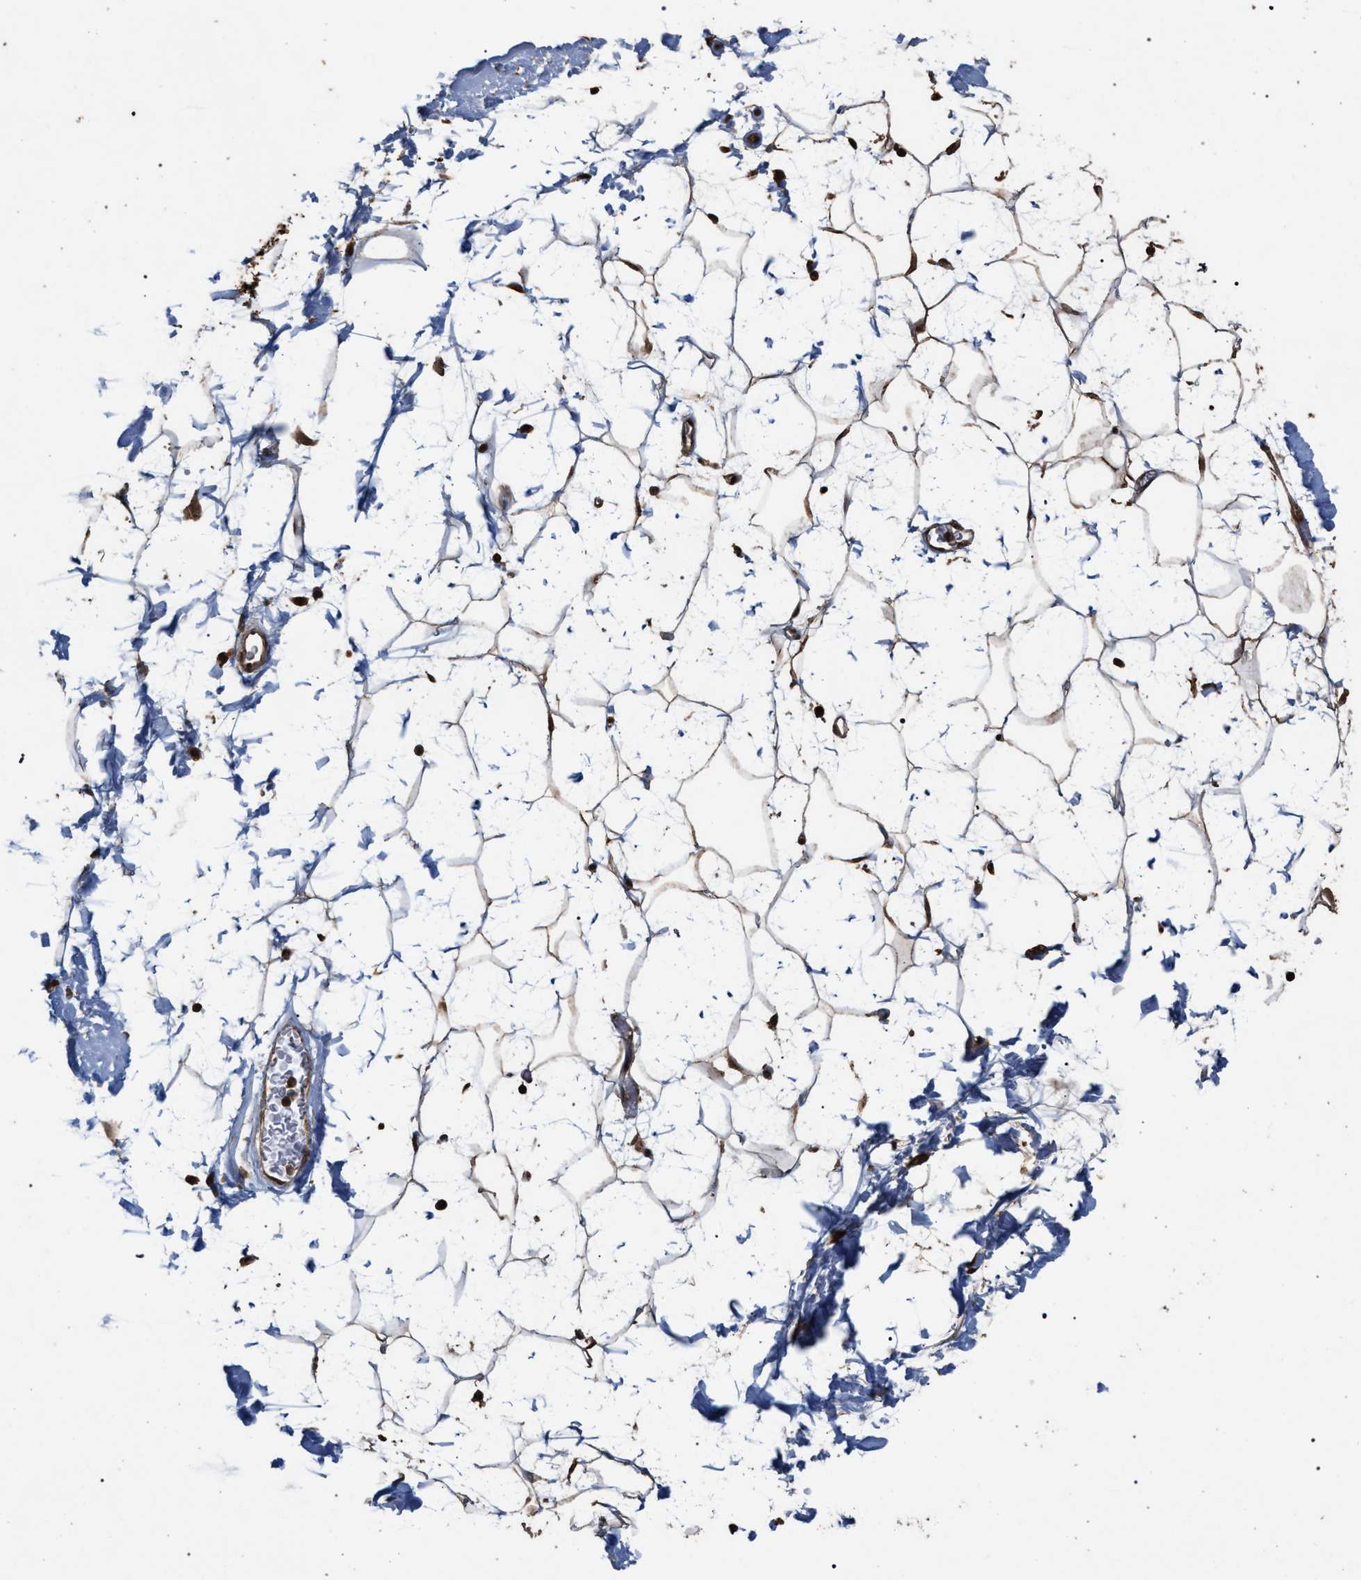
{"staining": {"intensity": "moderate", "quantity": "25%-75%", "location": "cytoplasmic/membranous"}, "tissue": "adipose tissue", "cell_type": "Adipocytes", "image_type": "normal", "snomed": [{"axis": "morphology", "description": "Normal tissue, NOS"}, {"axis": "topography", "description": "Soft tissue"}], "caption": "This is an image of IHC staining of normal adipose tissue, which shows moderate expression in the cytoplasmic/membranous of adipocytes.", "gene": "NAA35", "patient": {"sex": "male", "age": 72}}